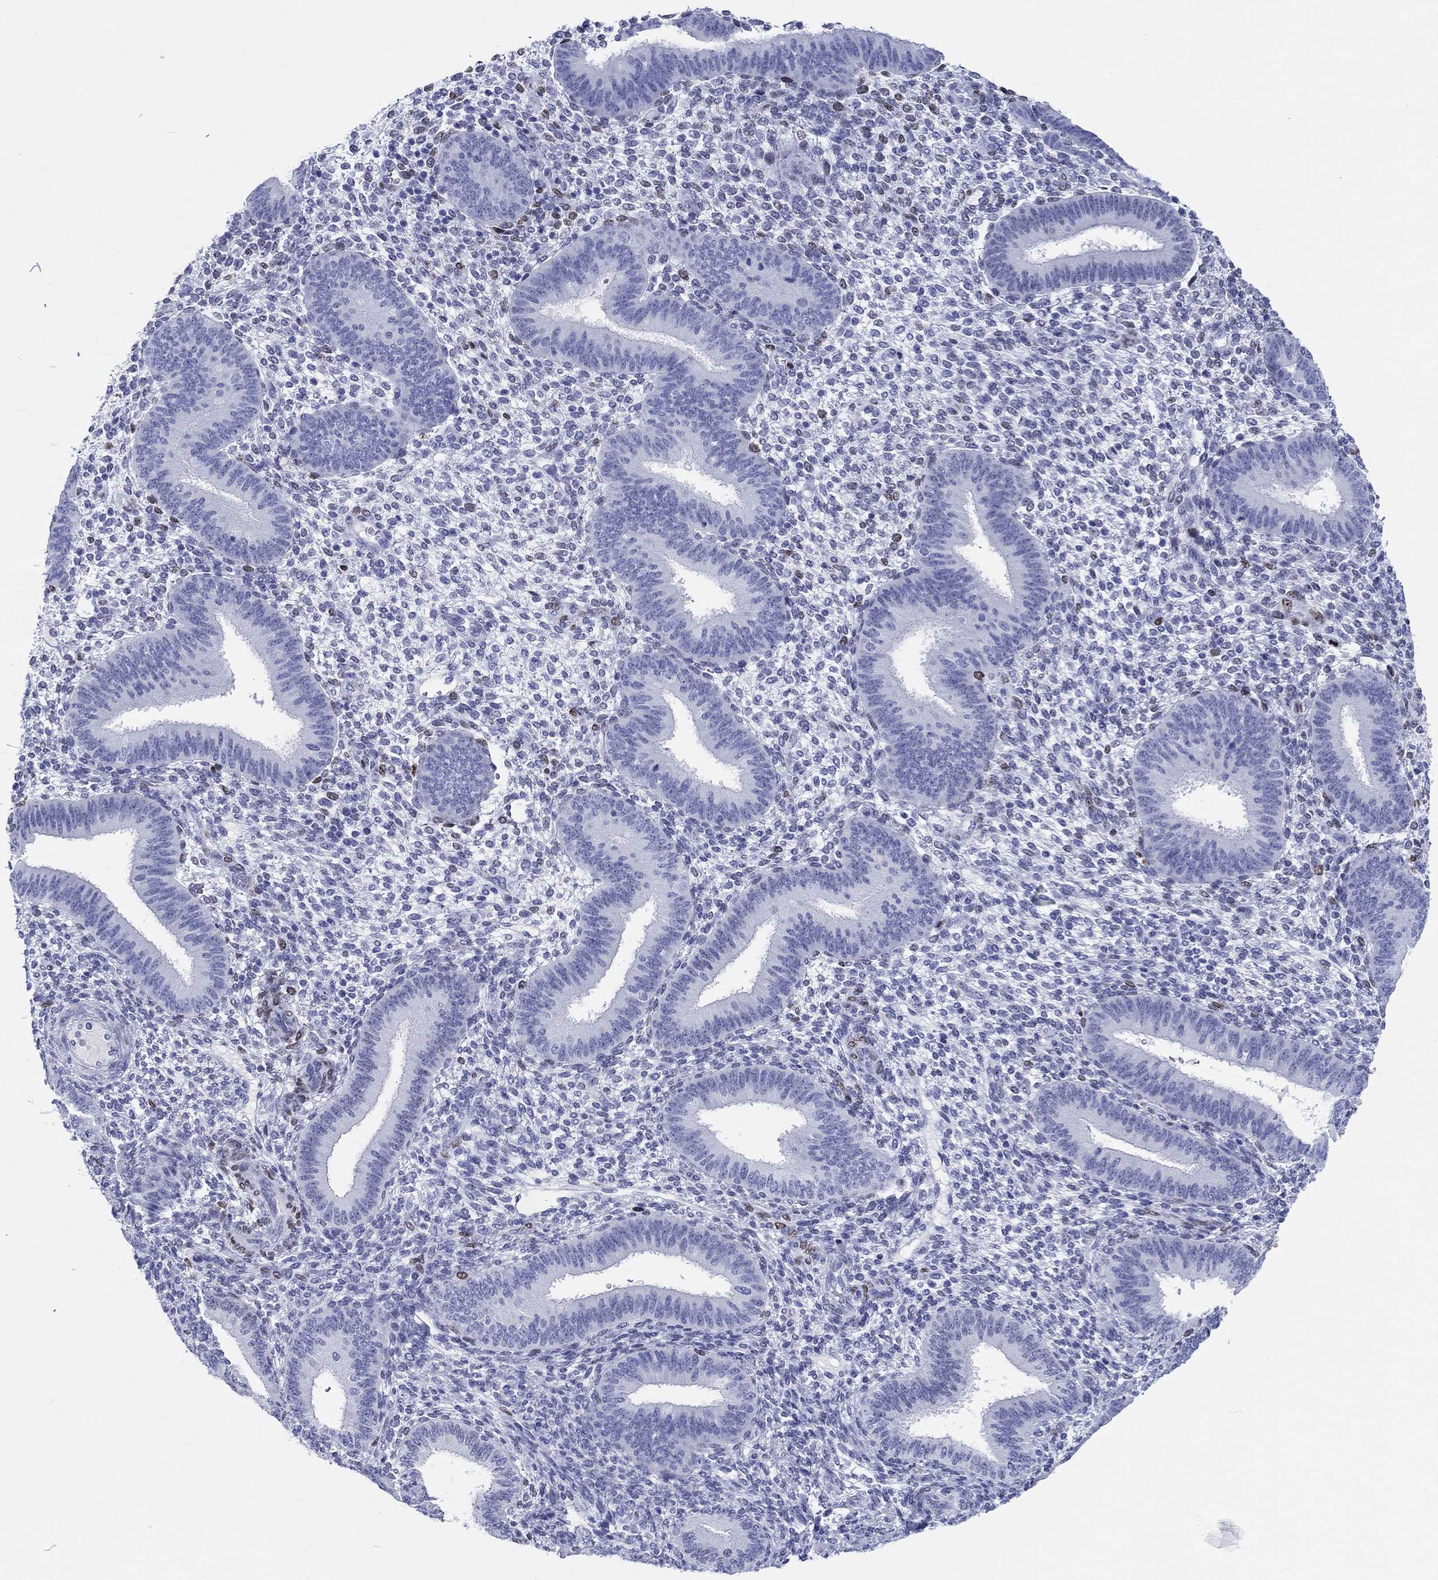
{"staining": {"intensity": "weak", "quantity": "25%-75%", "location": "nuclear"}, "tissue": "endometrium", "cell_type": "Cells in endometrial stroma", "image_type": "normal", "snomed": [{"axis": "morphology", "description": "Normal tissue, NOS"}, {"axis": "topography", "description": "Endometrium"}], "caption": "Protein staining of normal endometrium demonstrates weak nuclear positivity in approximately 25%-75% of cells in endometrial stroma.", "gene": "H1", "patient": {"sex": "female", "age": 39}}